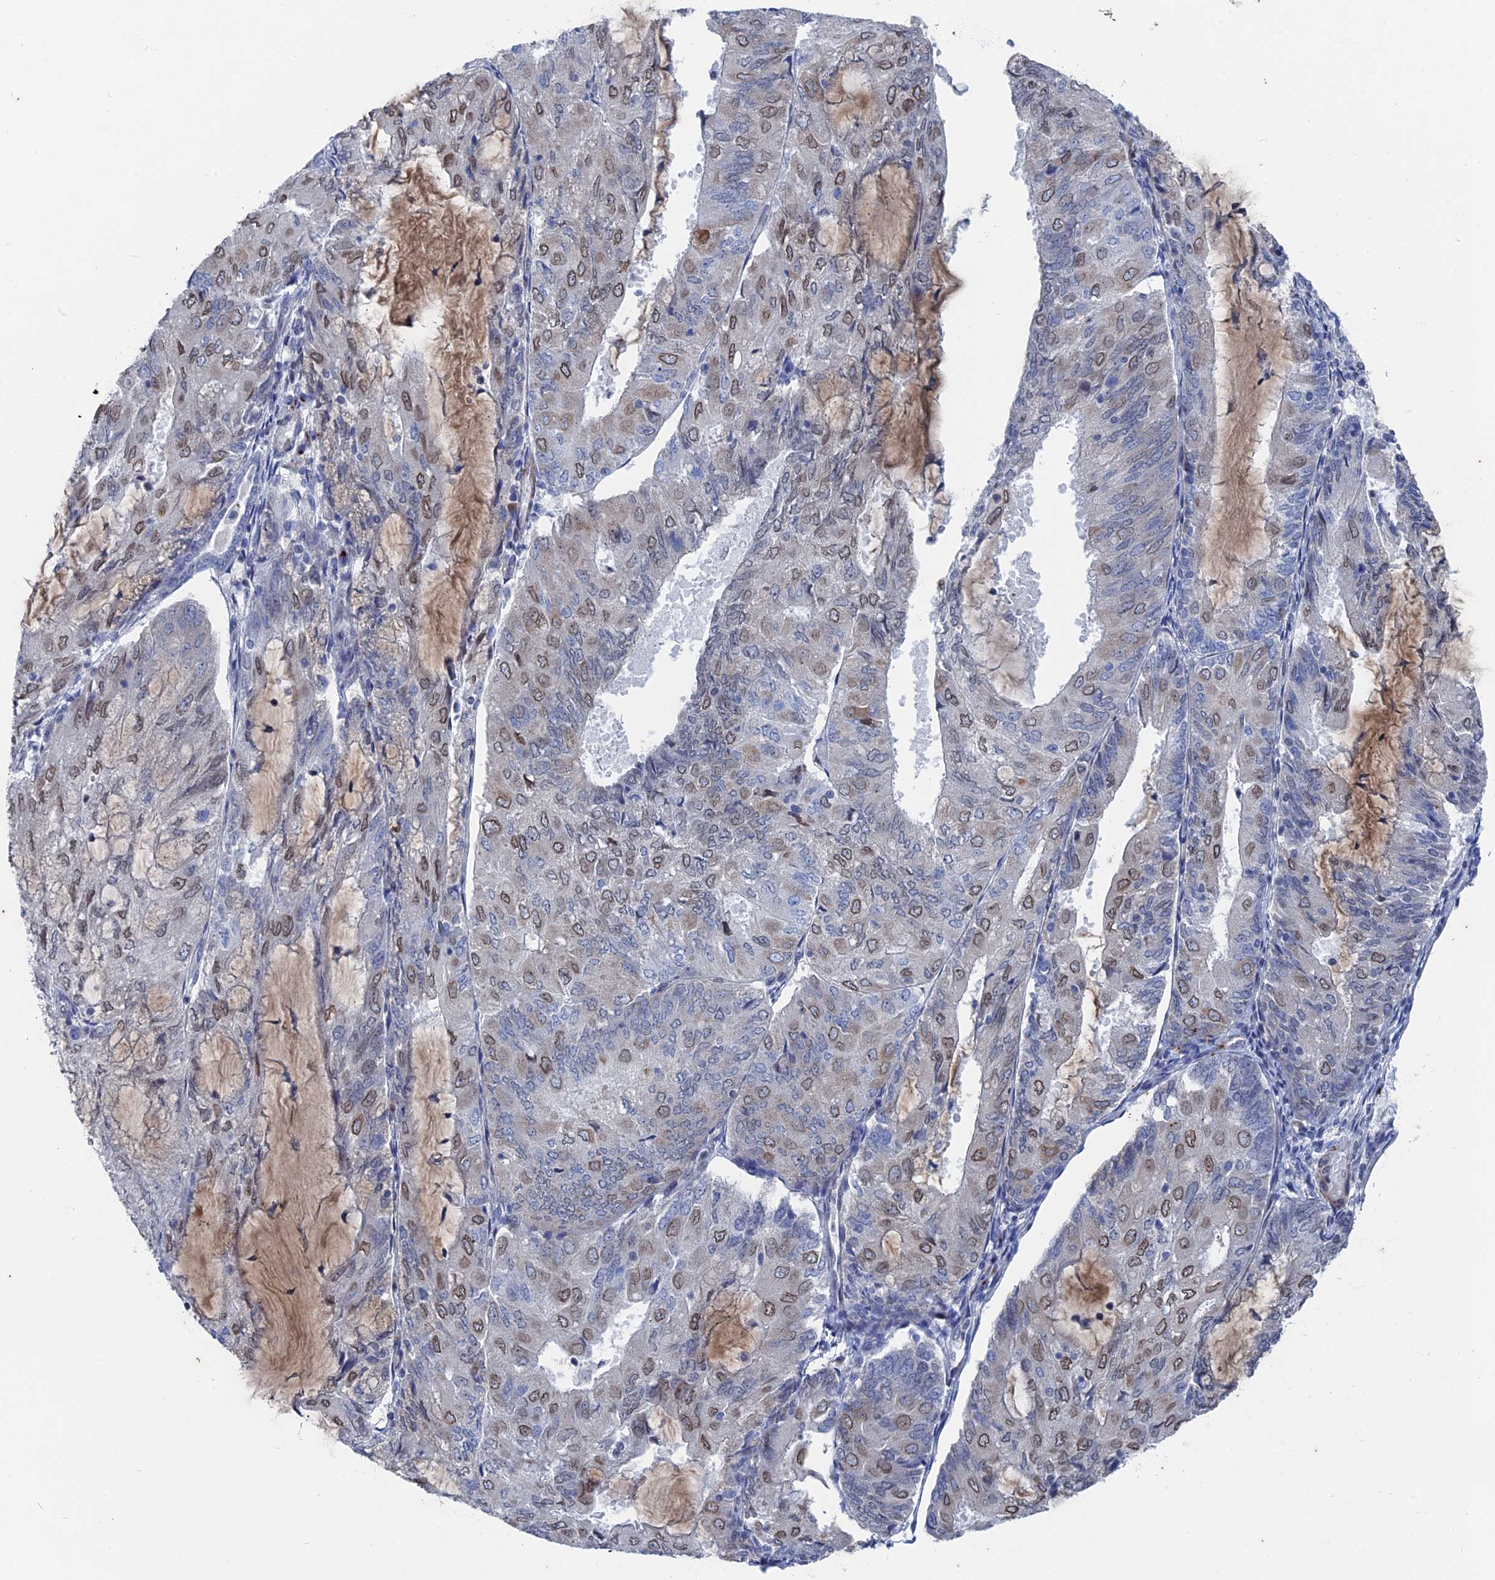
{"staining": {"intensity": "moderate", "quantity": "<25%", "location": "nuclear"}, "tissue": "endometrial cancer", "cell_type": "Tumor cells", "image_type": "cancer", "snomed": [{"axis": "morphology", "description": "Adenocarcinoma, NOS"}, {"axis": "topography", "description": "Endometrium"}], "caption": "Endometrial cancer stained for a protein reveals moderate nuclear positivity in tumor cells.", "gene": "MTRF1", "patient": {"sex": "female", "age": 81}}